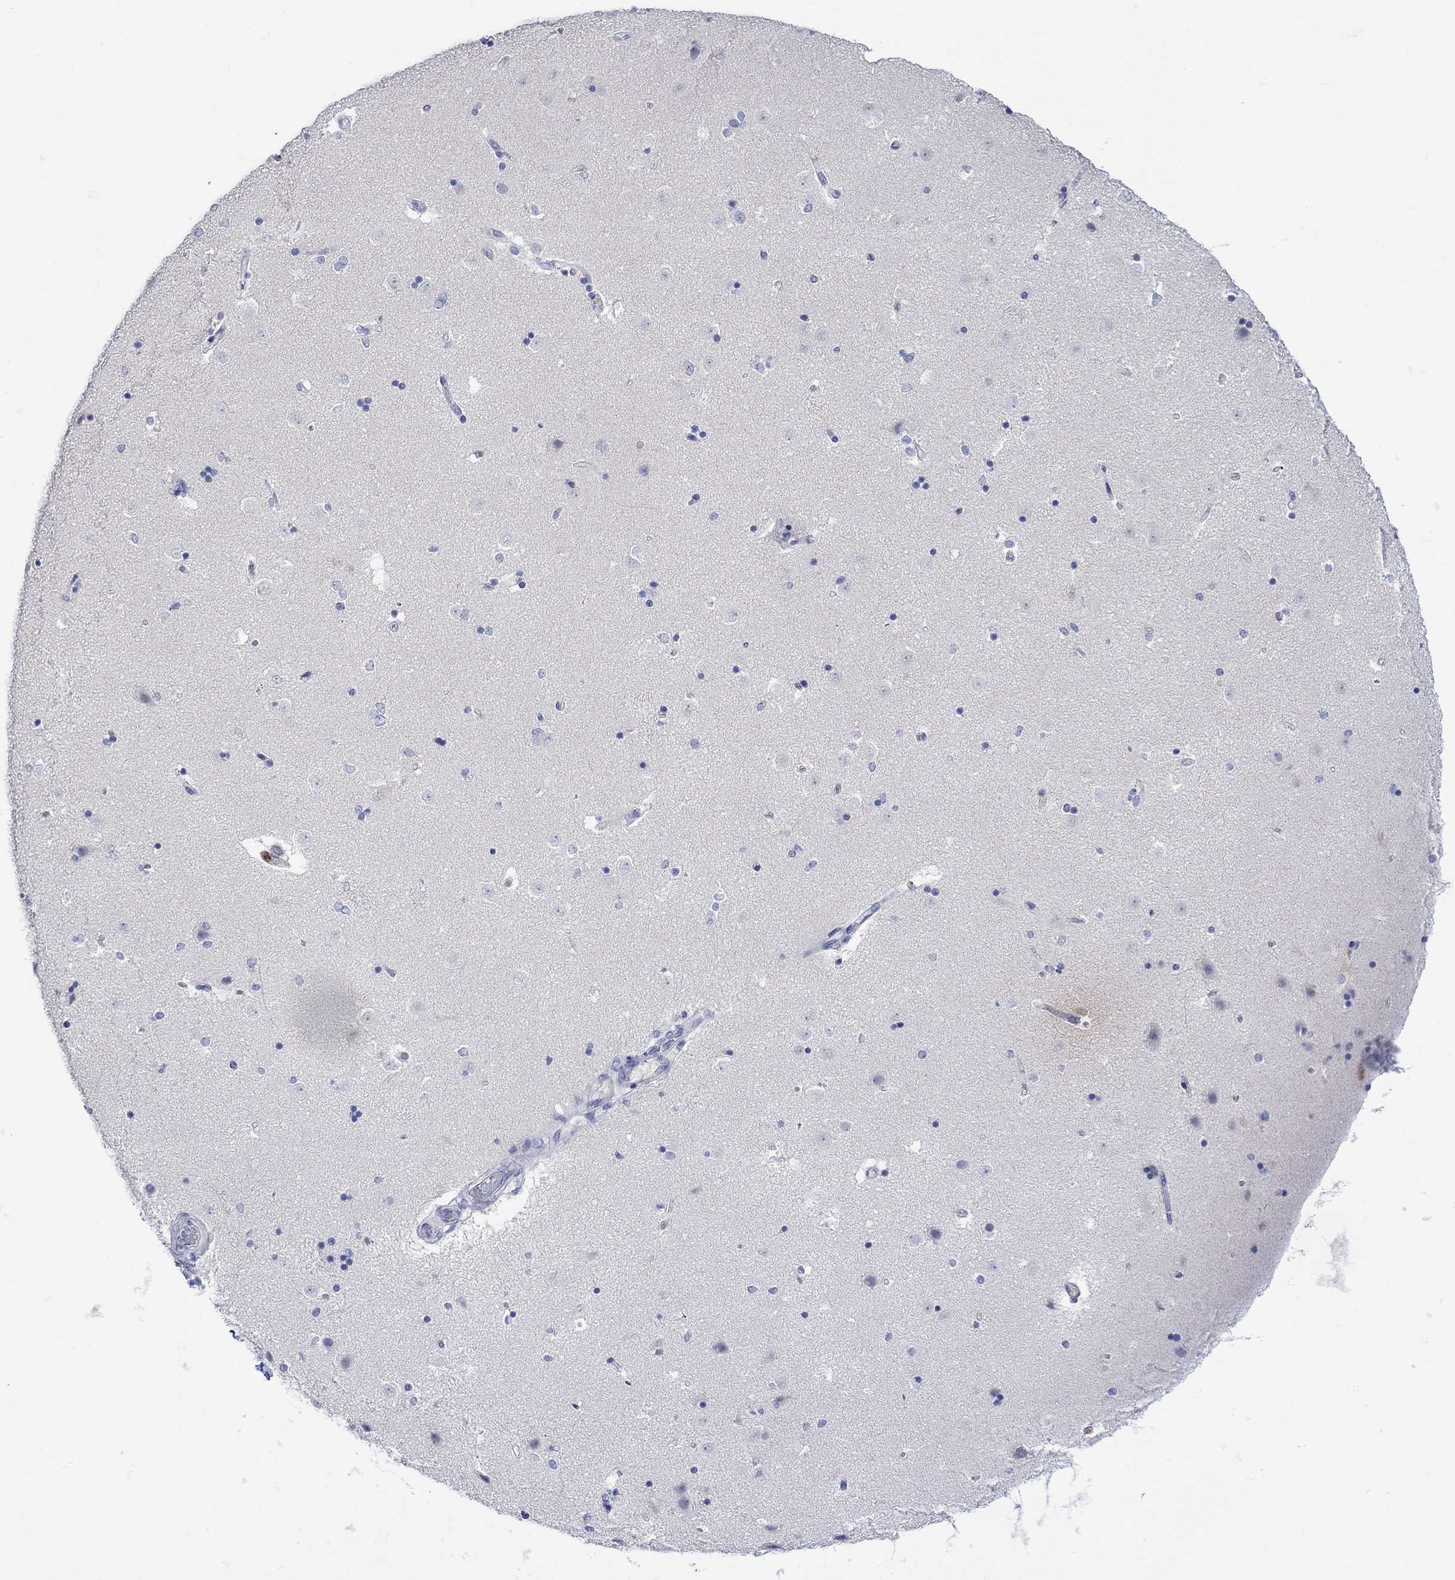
{"staining": {"intensity": "negative", "quantity": "none", "location": "none"}, "tissue": "caudate", "cell_type": "Glial cells", "image_type": "normal", "snomed": [{"axis": "morphology", "description": "Normal tissue, NOS"}, {"axis": "topography", "description": "Lateral ventricle wall"}], "caption": "The image exhibits no significant expression in glial cells of caudate.", "gene": "LINGO3", "patient": {"sex": "male", "age": 51}}